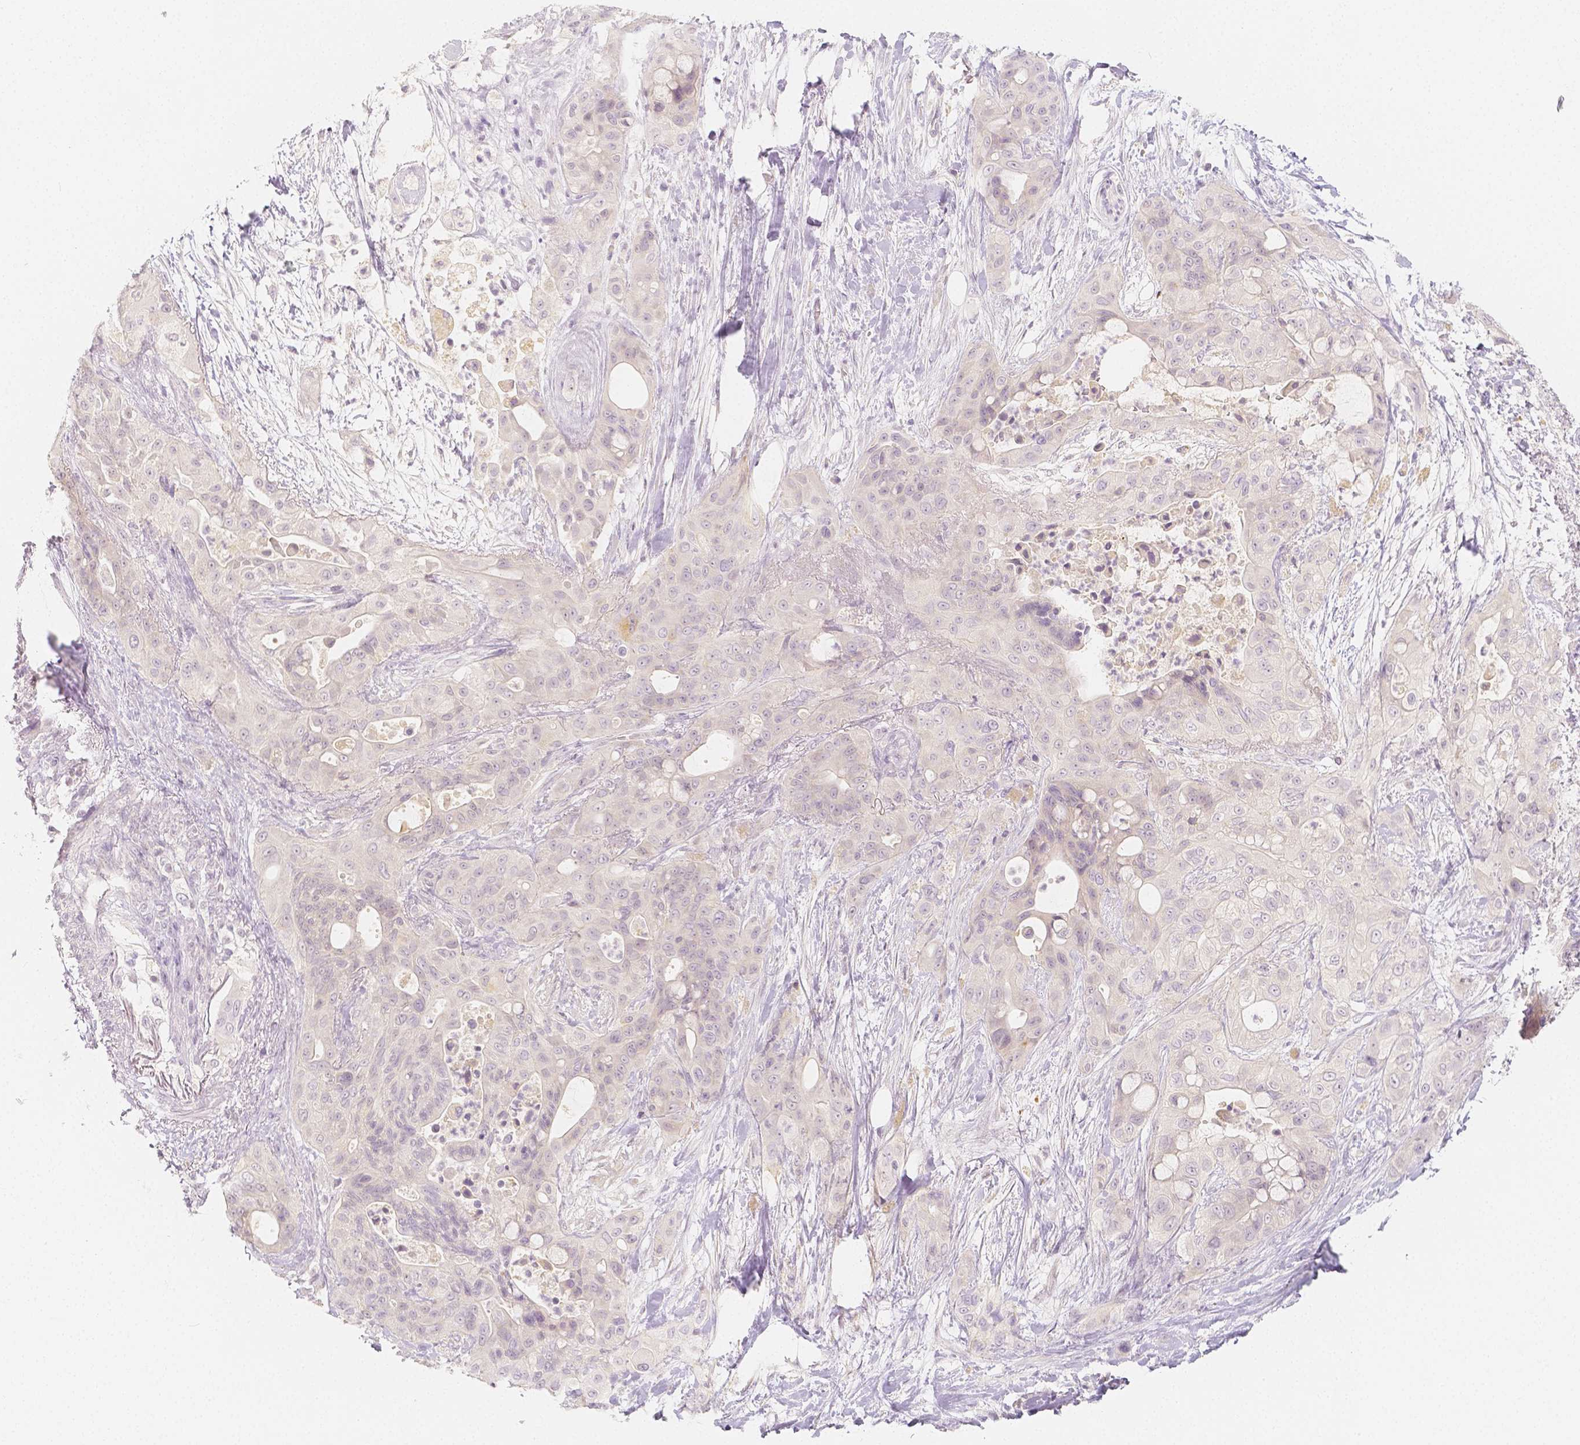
{"staining": {"intensity": "negative", "quantity": "none", "location": "none"}, "tissue": "pancreatic cancer", "cell_type": "Tumor cells", "image_type": "cancer", "snomed": [{"axis": "morphology", "description": "Adenocarcinoma, NOS"}, {"axis": "topography", "description": "Pancreas"}], "caption": "Immunohistochemistry histopathology image of human pancreatic cancer stained for a protein (brown), which displays no positivity in tumor cells. (DAB (3,3'-diaminobenzidine) immunohistochemistry (IHC) with hematoxylin counter stain).", "gene": "BATF", "patient": {"sex": "male", "age": 71}}